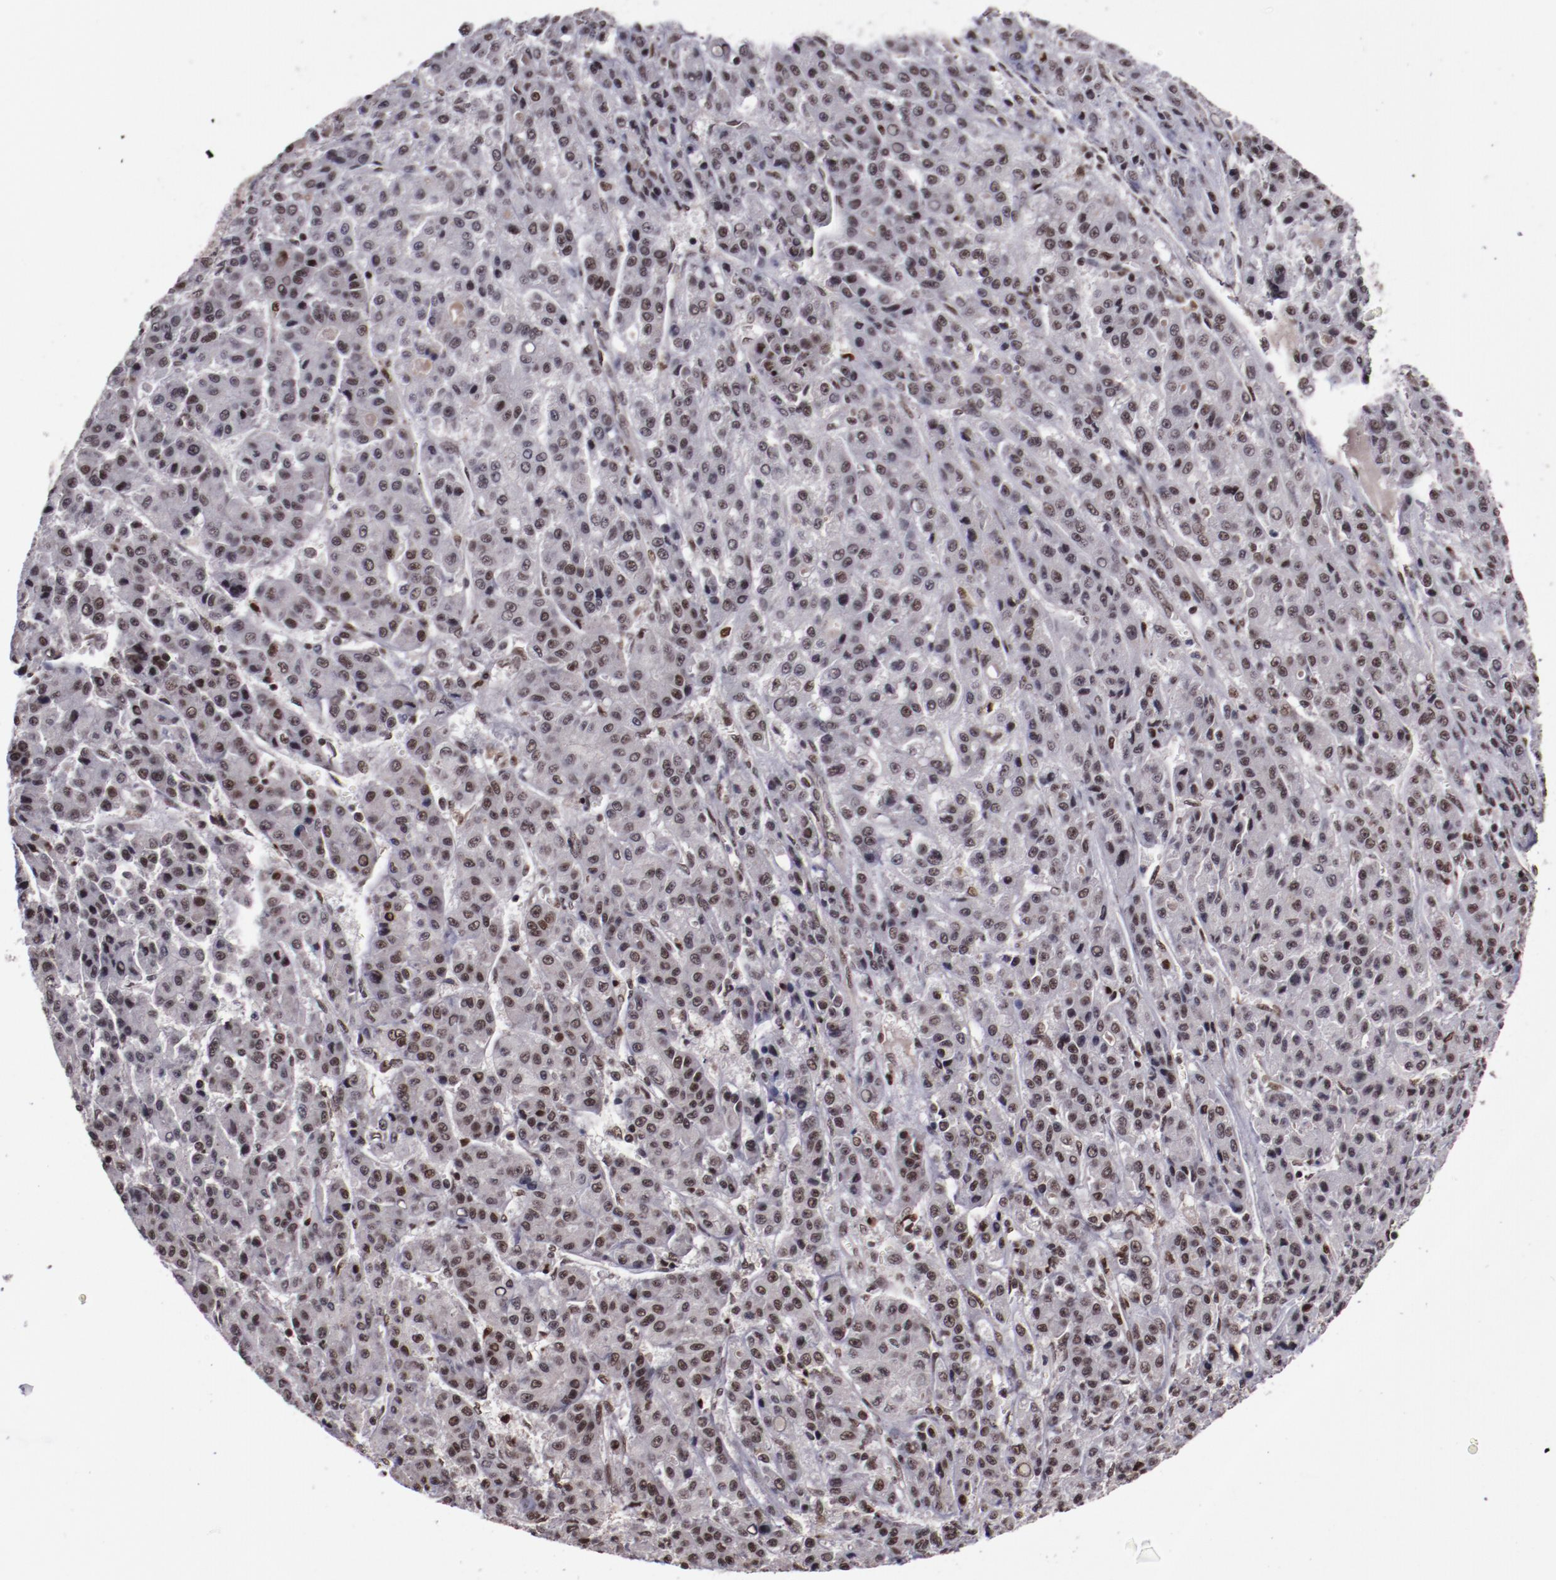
{"staining": {"intensity": "moderate", "quantity": "25%-75%", "location": "nuclear"}, "tissue": "liver cancer", "cell_type": "Tumor cells", "image_type": "cancer", "snomed": [{"axis": "morphology", "description": "Carcinoma, Hepatocellular, NOS"}, {"axis": "topography", "description": "Liver"}], "caption": "Liver cancer stained with IHC exhibits moderate nuclear positivity in approximately 25%-75% of tumor cells.", "gene": "ERH", "patient": {"sex": "male", "age": 70}}